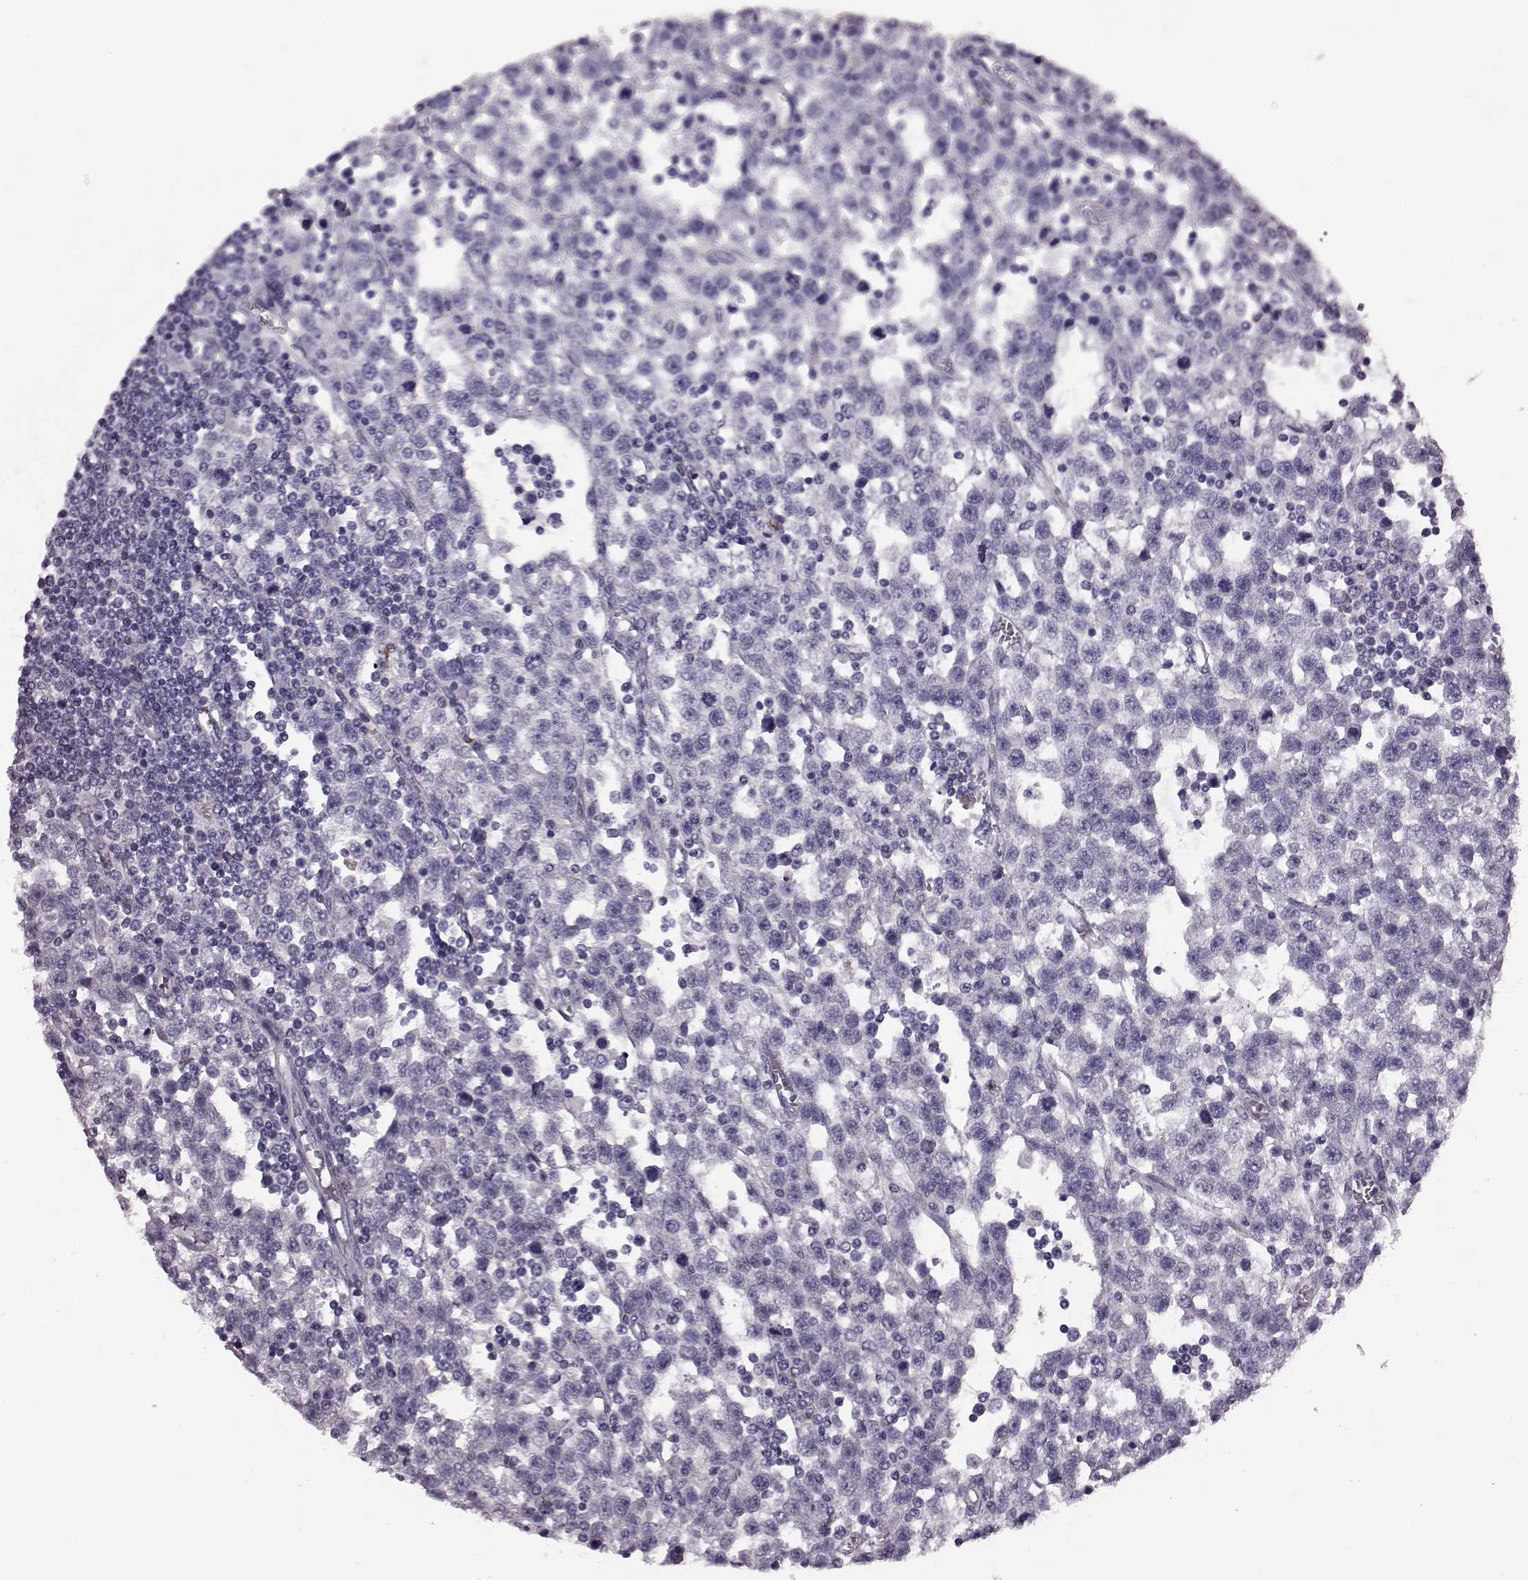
{"staining": {"intensity": "negative", "quantity": "none", "location": "none"}, "tissue": "testis cancer", "cell_type": "Tumor cells", "image_type": "cancer", "snomed": [{"axis": "morphology", "description": "Seminoma, NOS"}, {"axis": "topography", "description": "Testis"}], "caption": "High magnification brightfield microscopy of testis seminoma stained with DAB (3,3'-diaminobenzidine) (brown) and counterstained with hematoxylin (blue): tumor cells show no significant positivity. Nuclei are stained in blue.", "gene": "SNTG1", "patient": {"sex": "male", "age": 34}}